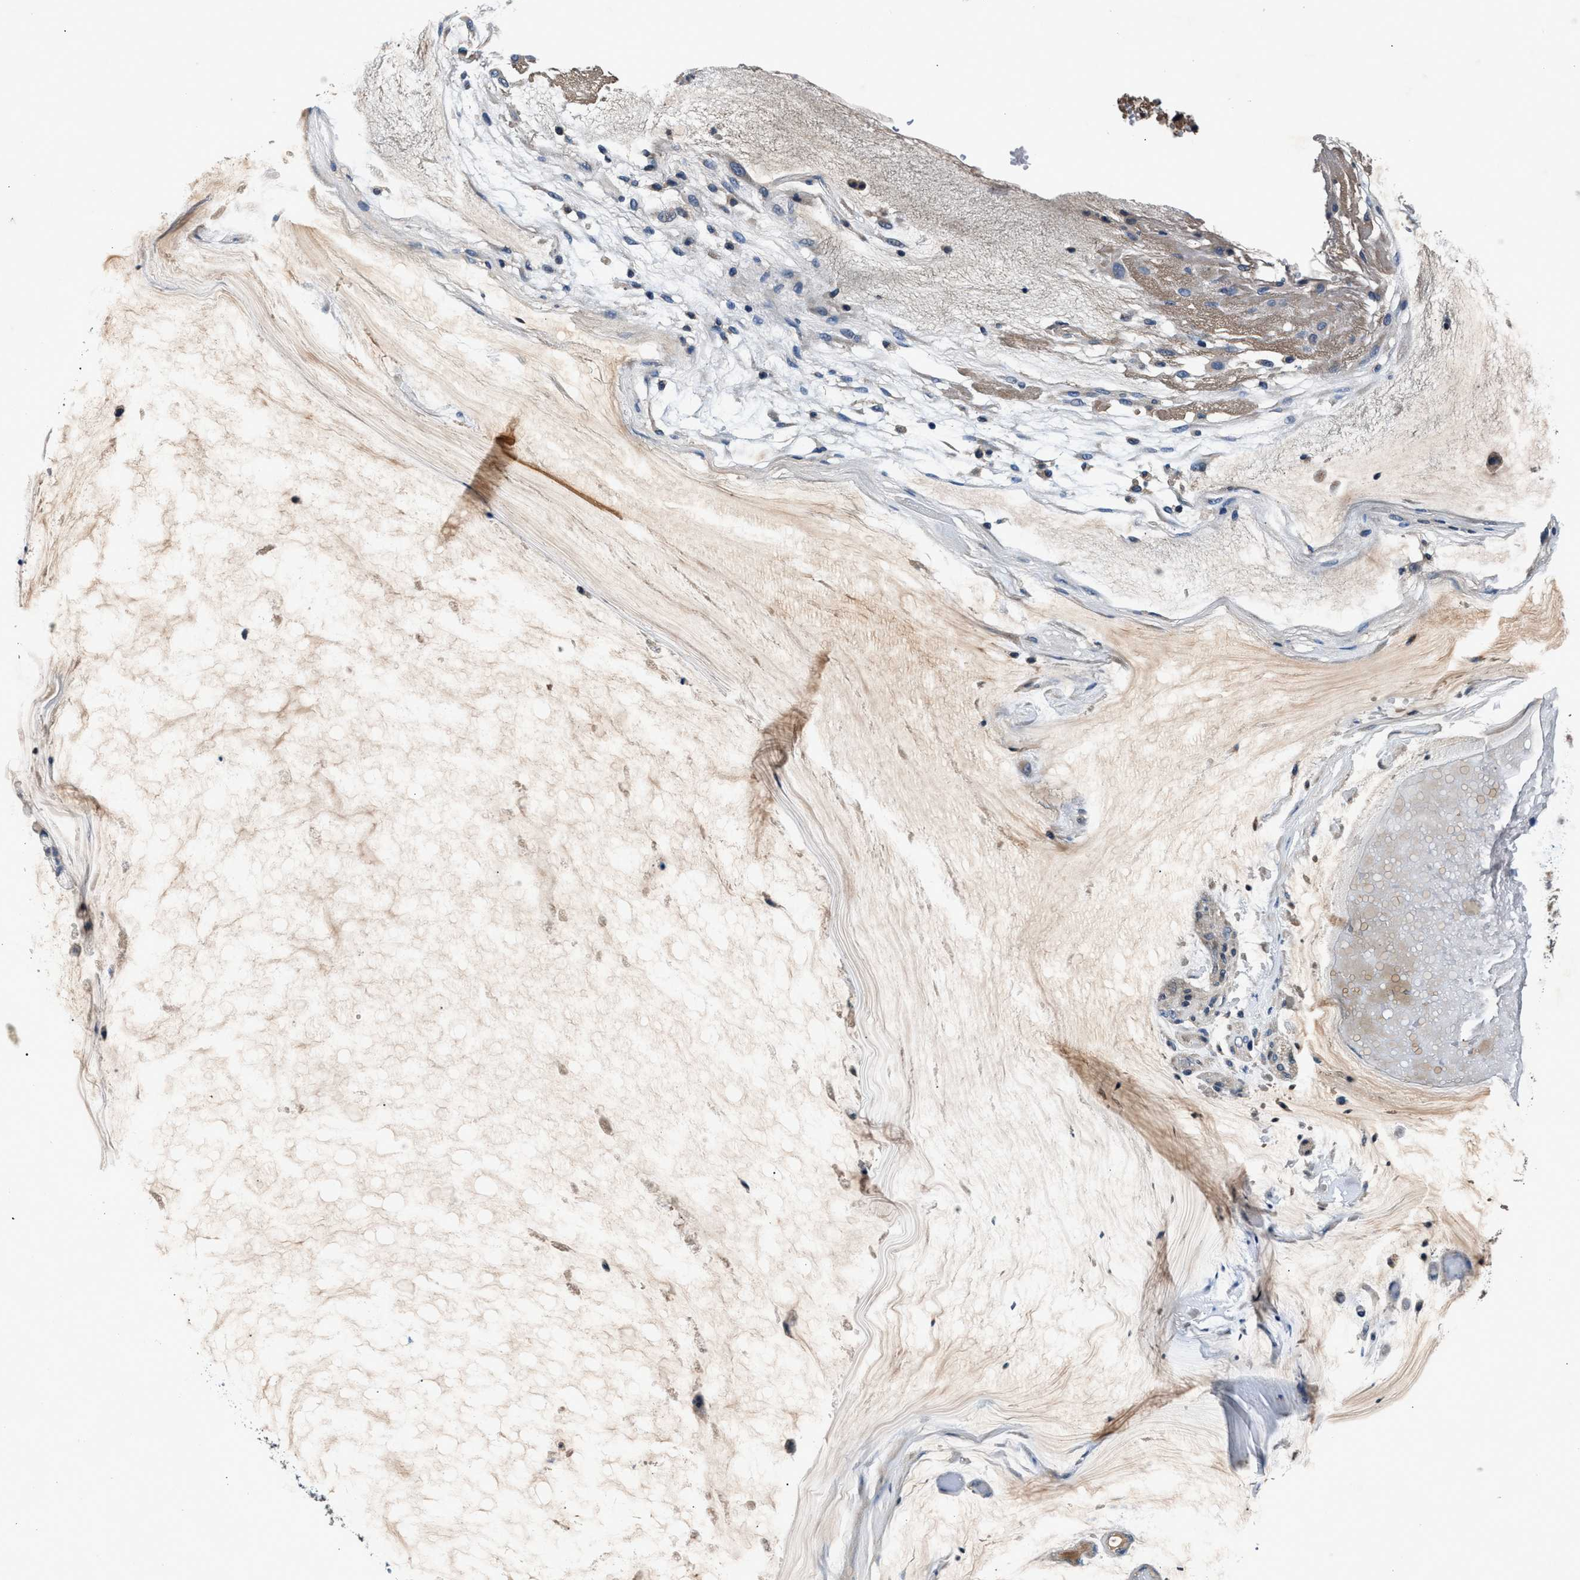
{"staining": {"intensity": "weak", "quantity": ">75%", "location": "cytoplasmic/membranous"}, "tissue": "ovarian cancer", "cell_type": "Tumor cells", "image_type": "cancer", "snomed": [{"axis": "morphology", "description": "Cystadenocarcinoma, mucinous, NOS"}, {"axis": "topography", "description": "Ovary"}], "caption": "A histopathology image of human mucinous cystadenocarcinoma (ovarian) stained for a protein demonstrates weak cytoplasmic/membranous brown staining in tumor cells. (brown staining indicates protein expression, while blue staining denotes nuclei).", "gene": "IMMT", "patient": {"sex": "female", "age": 39}}